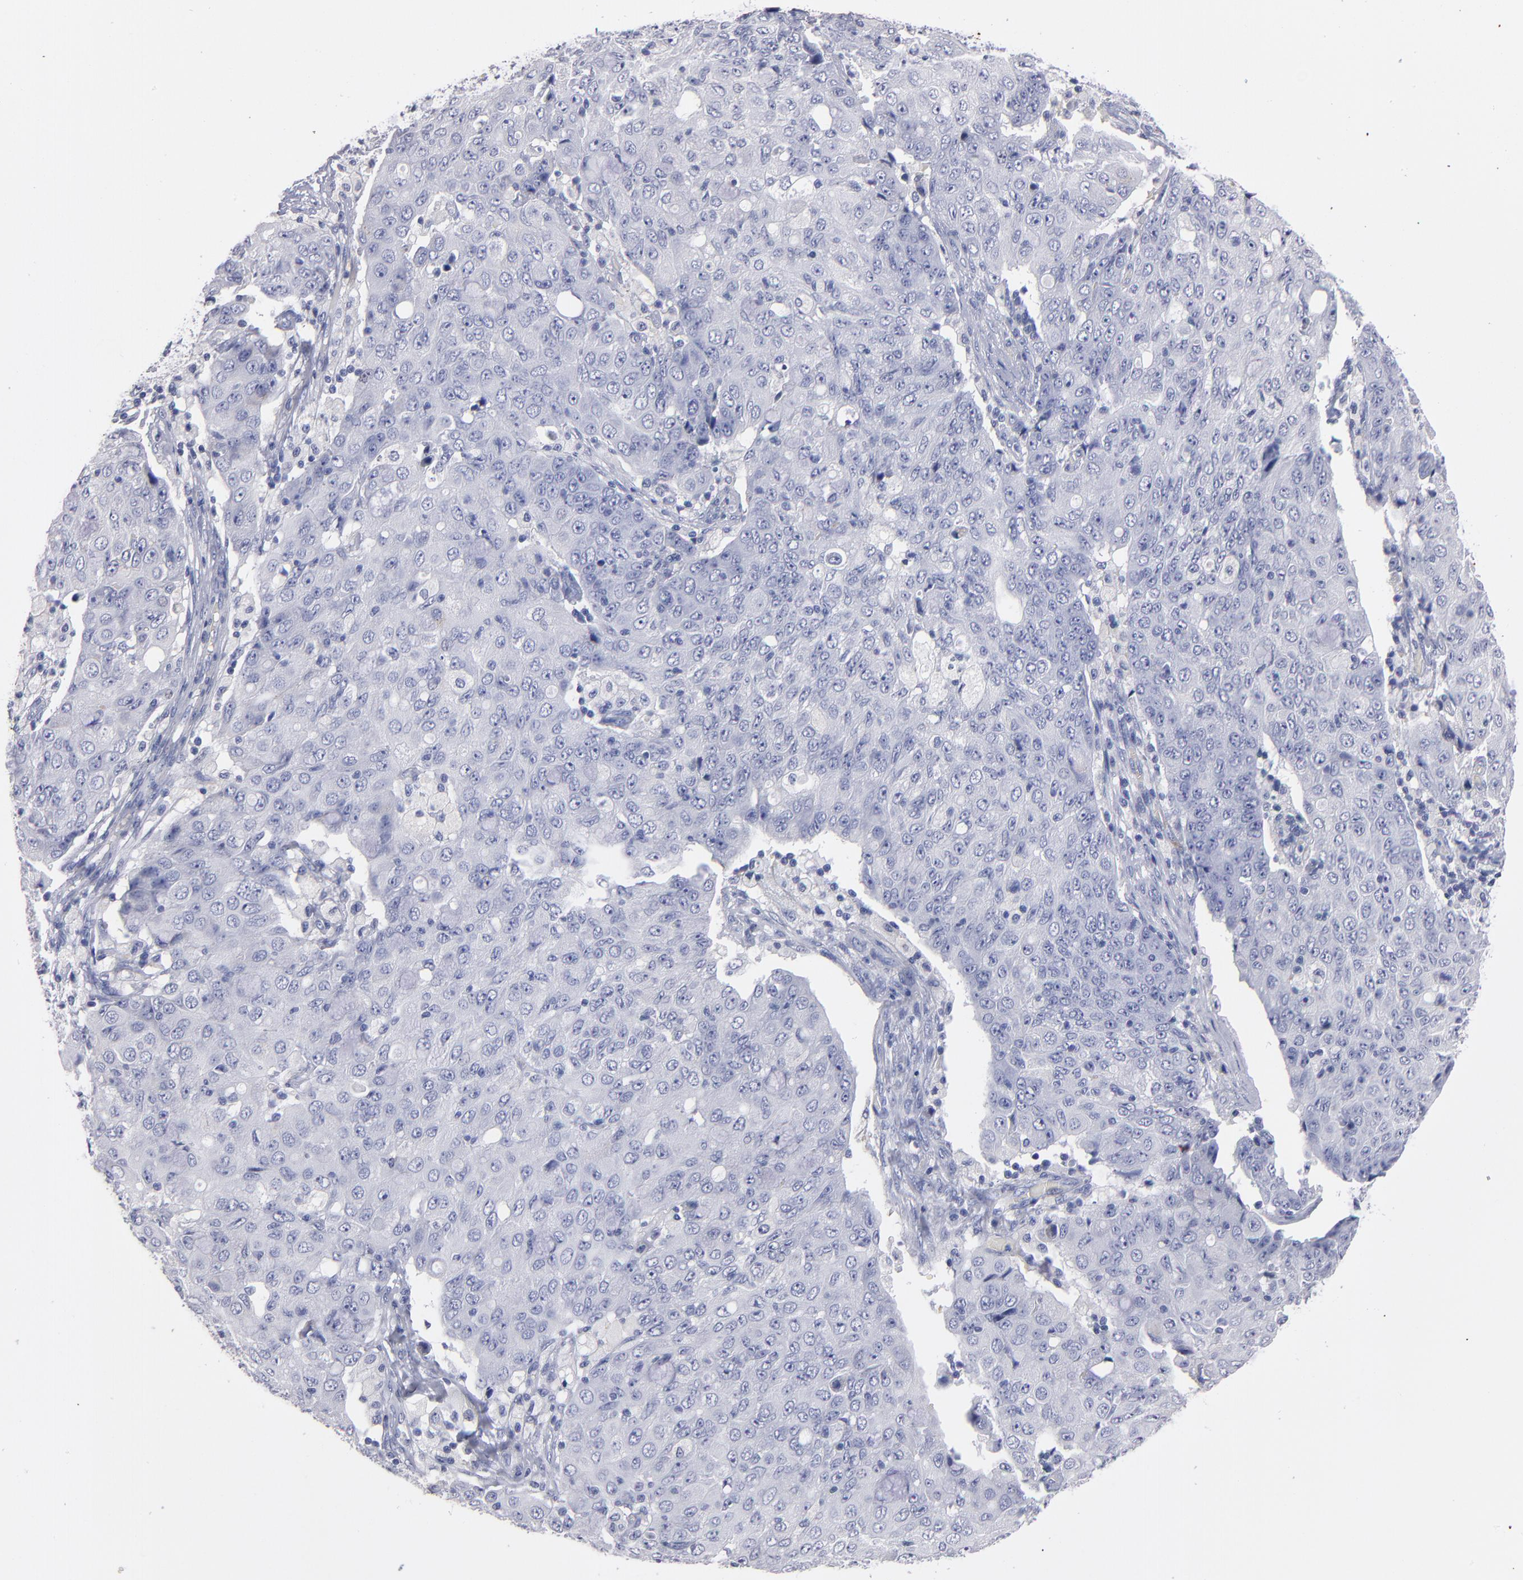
{"staining": {"intensity": "negative", "quantity": "none", "location": "none"}, "tissue": "ovarian cancer", "cell_type": "Tumor cells", "image_type": "cancer", "snomed": [{"axis": "morphology", "description": "Carcinoma, endometroid"}, {"axis": "topography", "description": "Ovary"}], "caption": "Immunohistochemical staining of human ovarian cancer displays no significant staining in tumor cells.", "gene": "FABP4", "patient": {"sex": "female", "age": 42}}